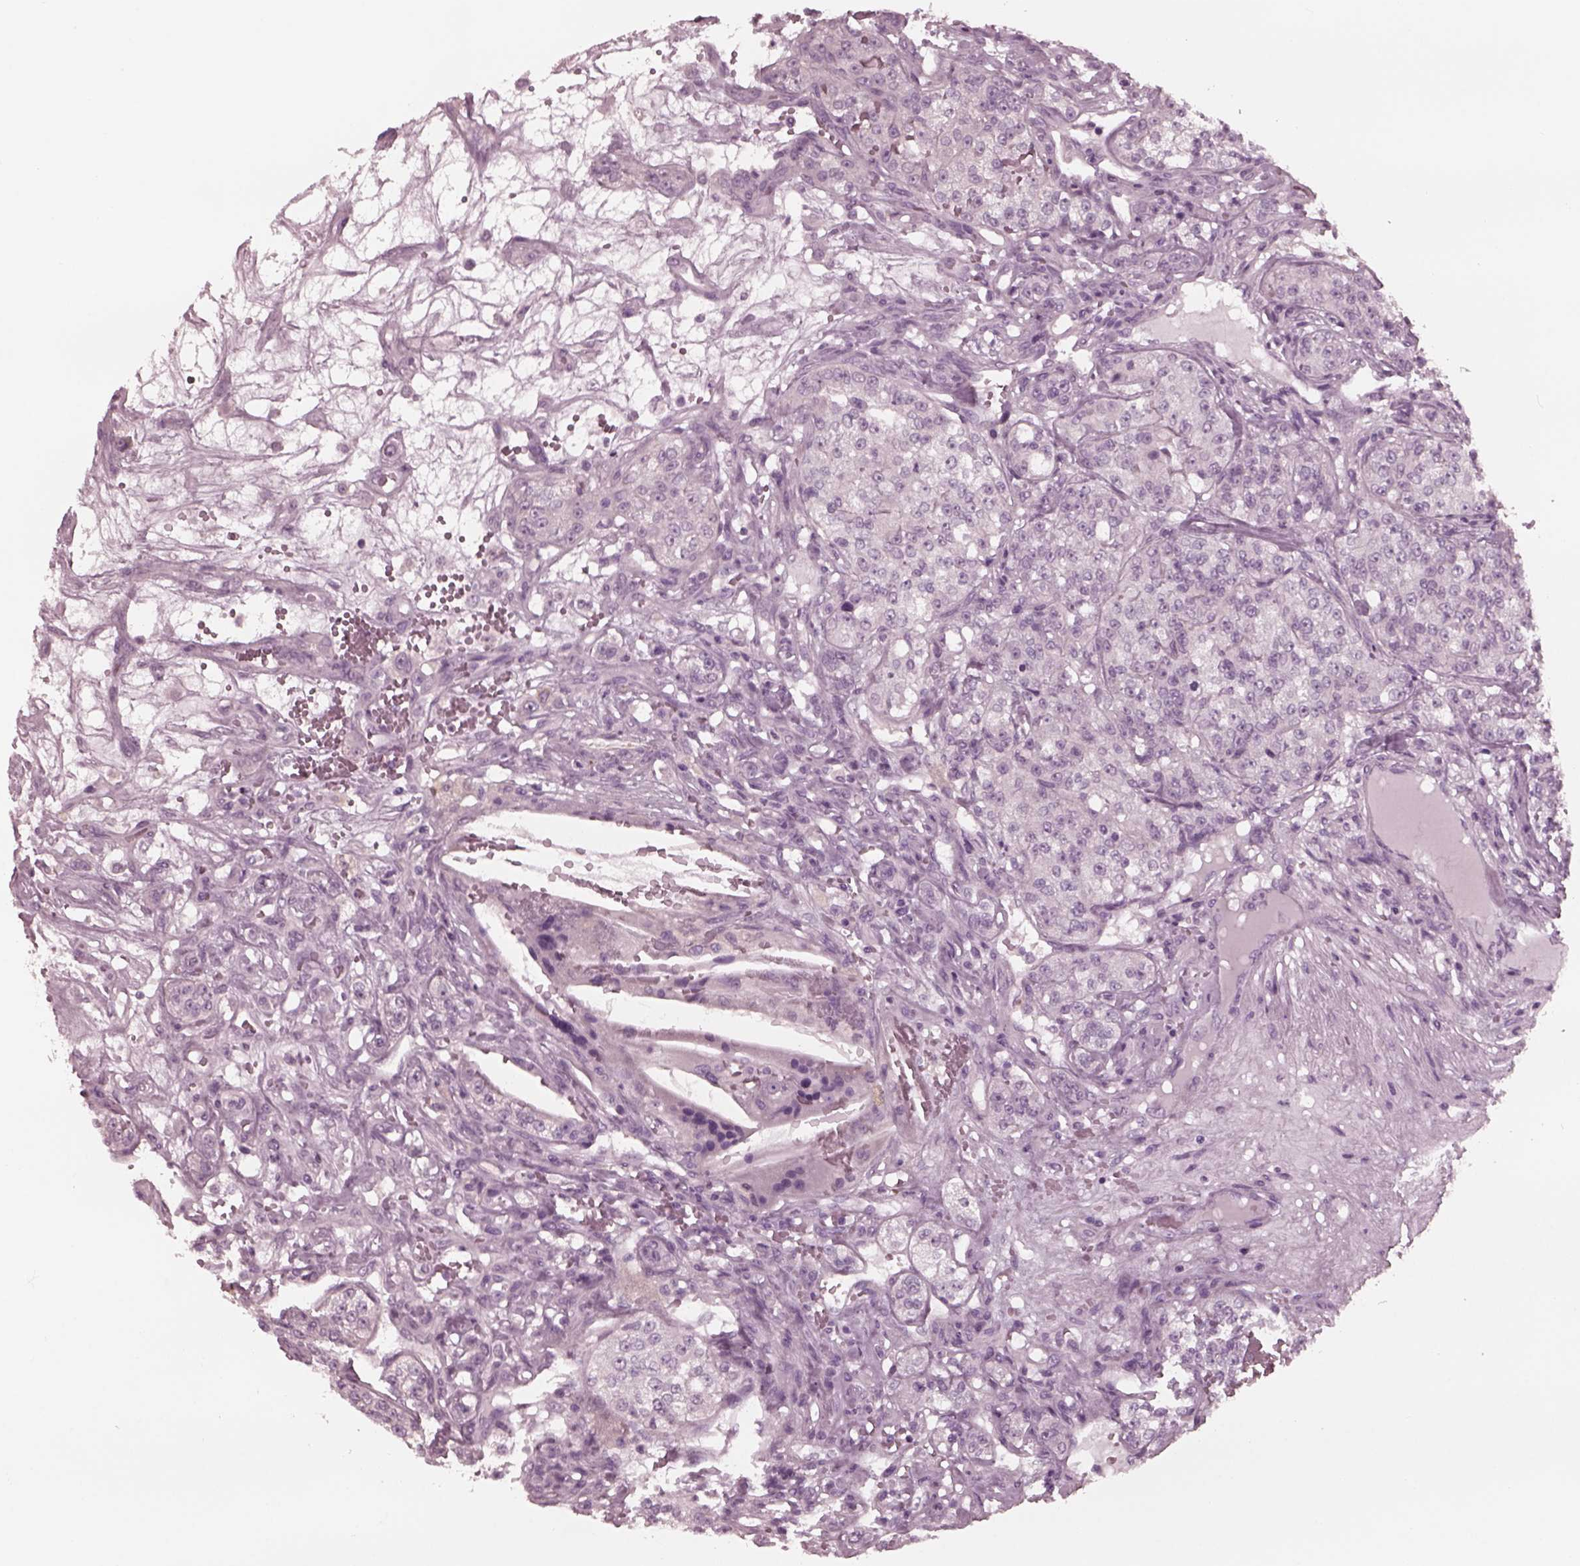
{"staining": {"intensity": "negative", "quantity": "none", "location": "none"}, "tissue": "renal cancer", "cell_type": "Tumor cells", "image_type": "cancer", "snomed": [{"axis": "morphology", "description": "Adenocarcinoma, NOS"}, {"axis": "topography", "description": "Kidney"}], "caption": "The IHC photomicrograph has no significant positivity in tumor cells of adenocarcinoma (renal) tissue.", "gene": "YY2", "patient": {"sex": "female", "age": 63}}